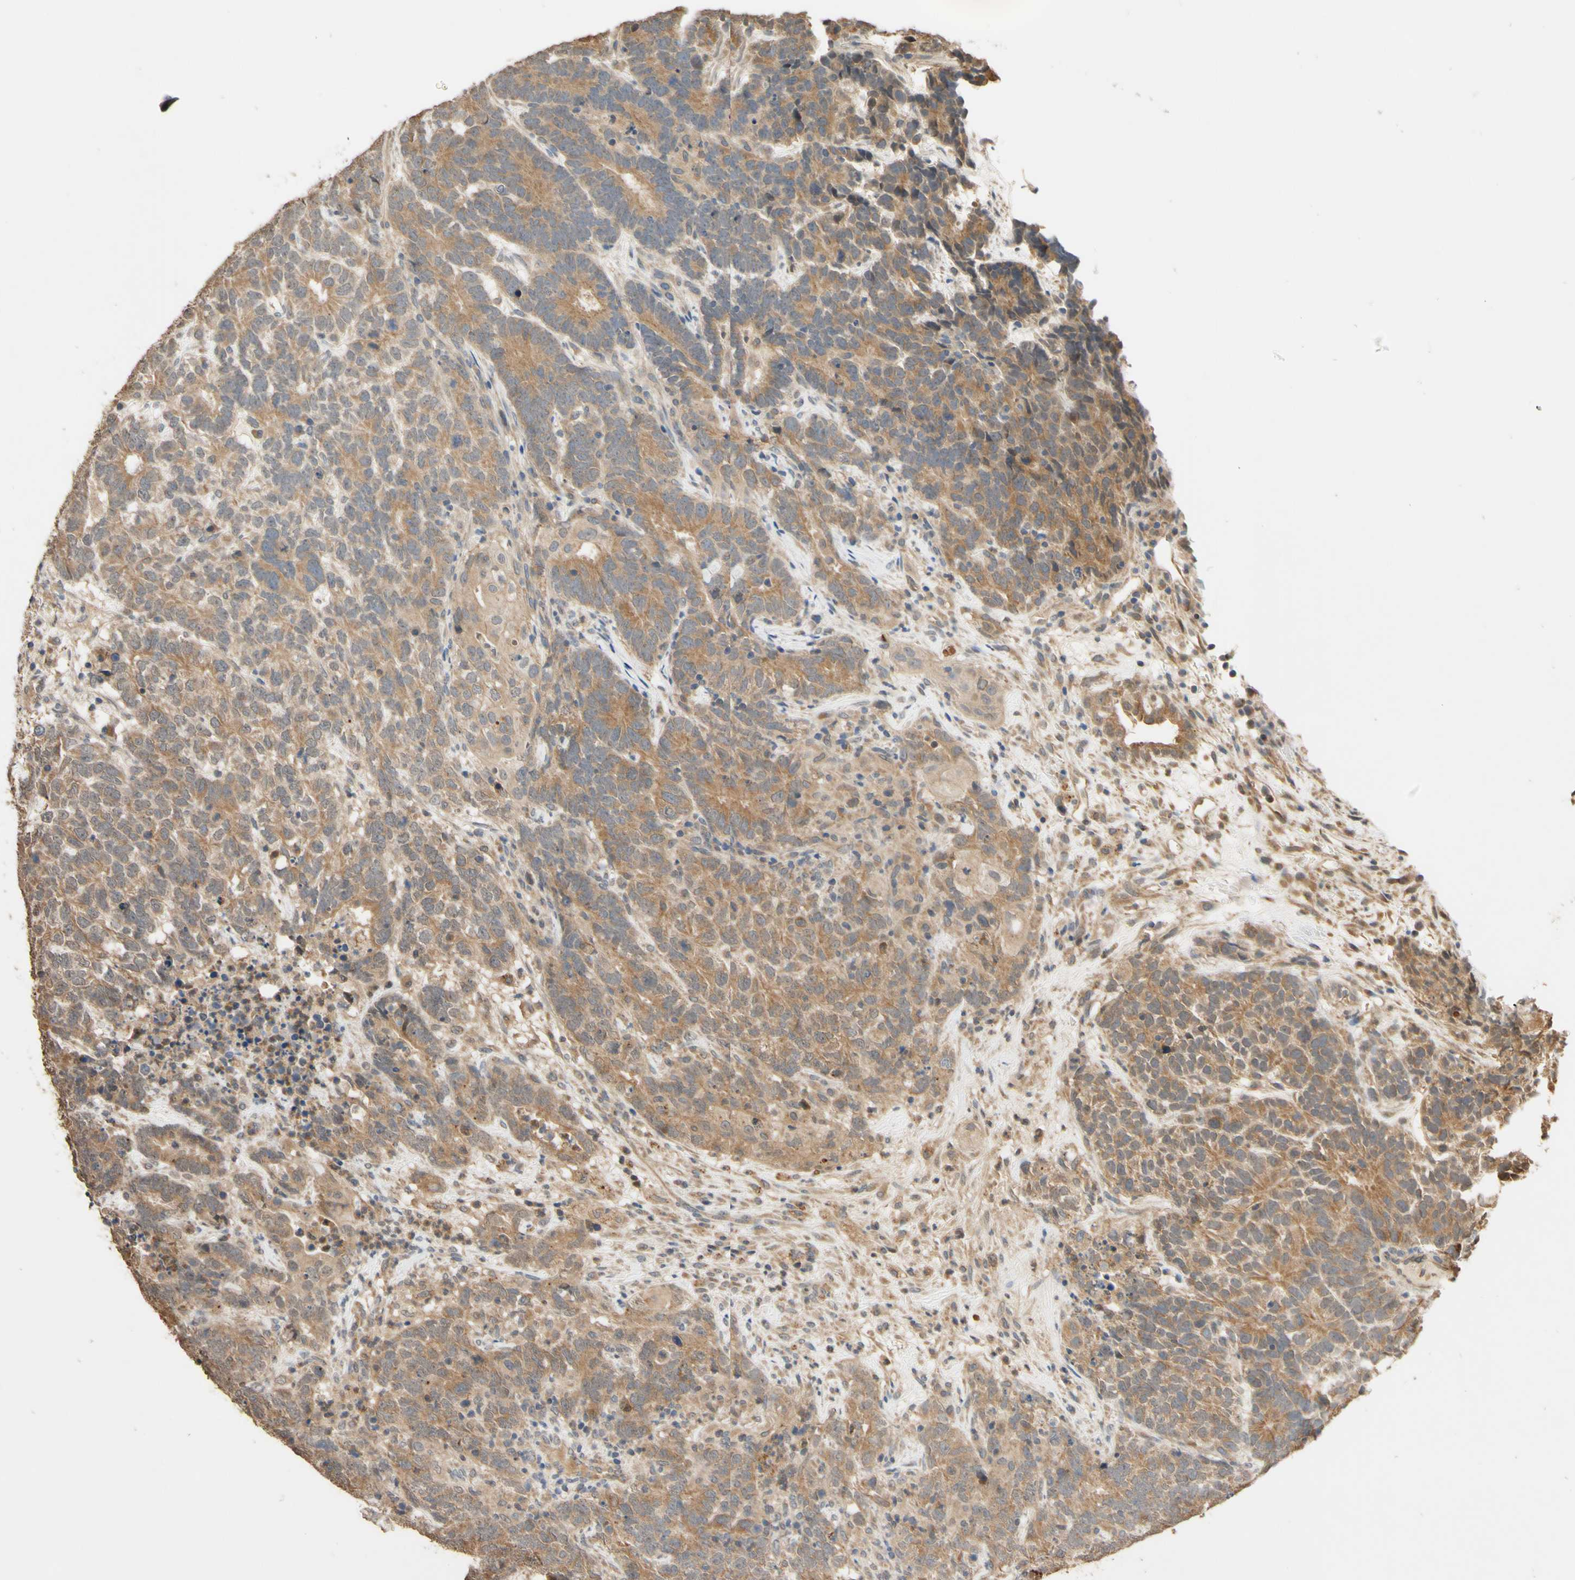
{"staining": {"intensity": "moderate", "quantity": ">75%", "location": "cytoplasmic/membranous"}, "tissue": "testis cancer", "cell_type": "Tumor cells", "image_type": "cancer", "snomed": [{"axis": "morphology", "description": "Carcinoma, Embryonal, NOS"}, {"axis": "topography", "description": "Testis"}], "caption": "Brown immunohistochemical staining in human testis cancer demonstrates moderate cytoplasmic/membranous positivity in approximately >75% of tumor cells. The staining is performed using DAB brown chromogen to label protein expression. The nuclei are counter-stained blue using hematoxylin.", "gene": "SMIM19", "patient": {"sex": "male", "age": 26}}